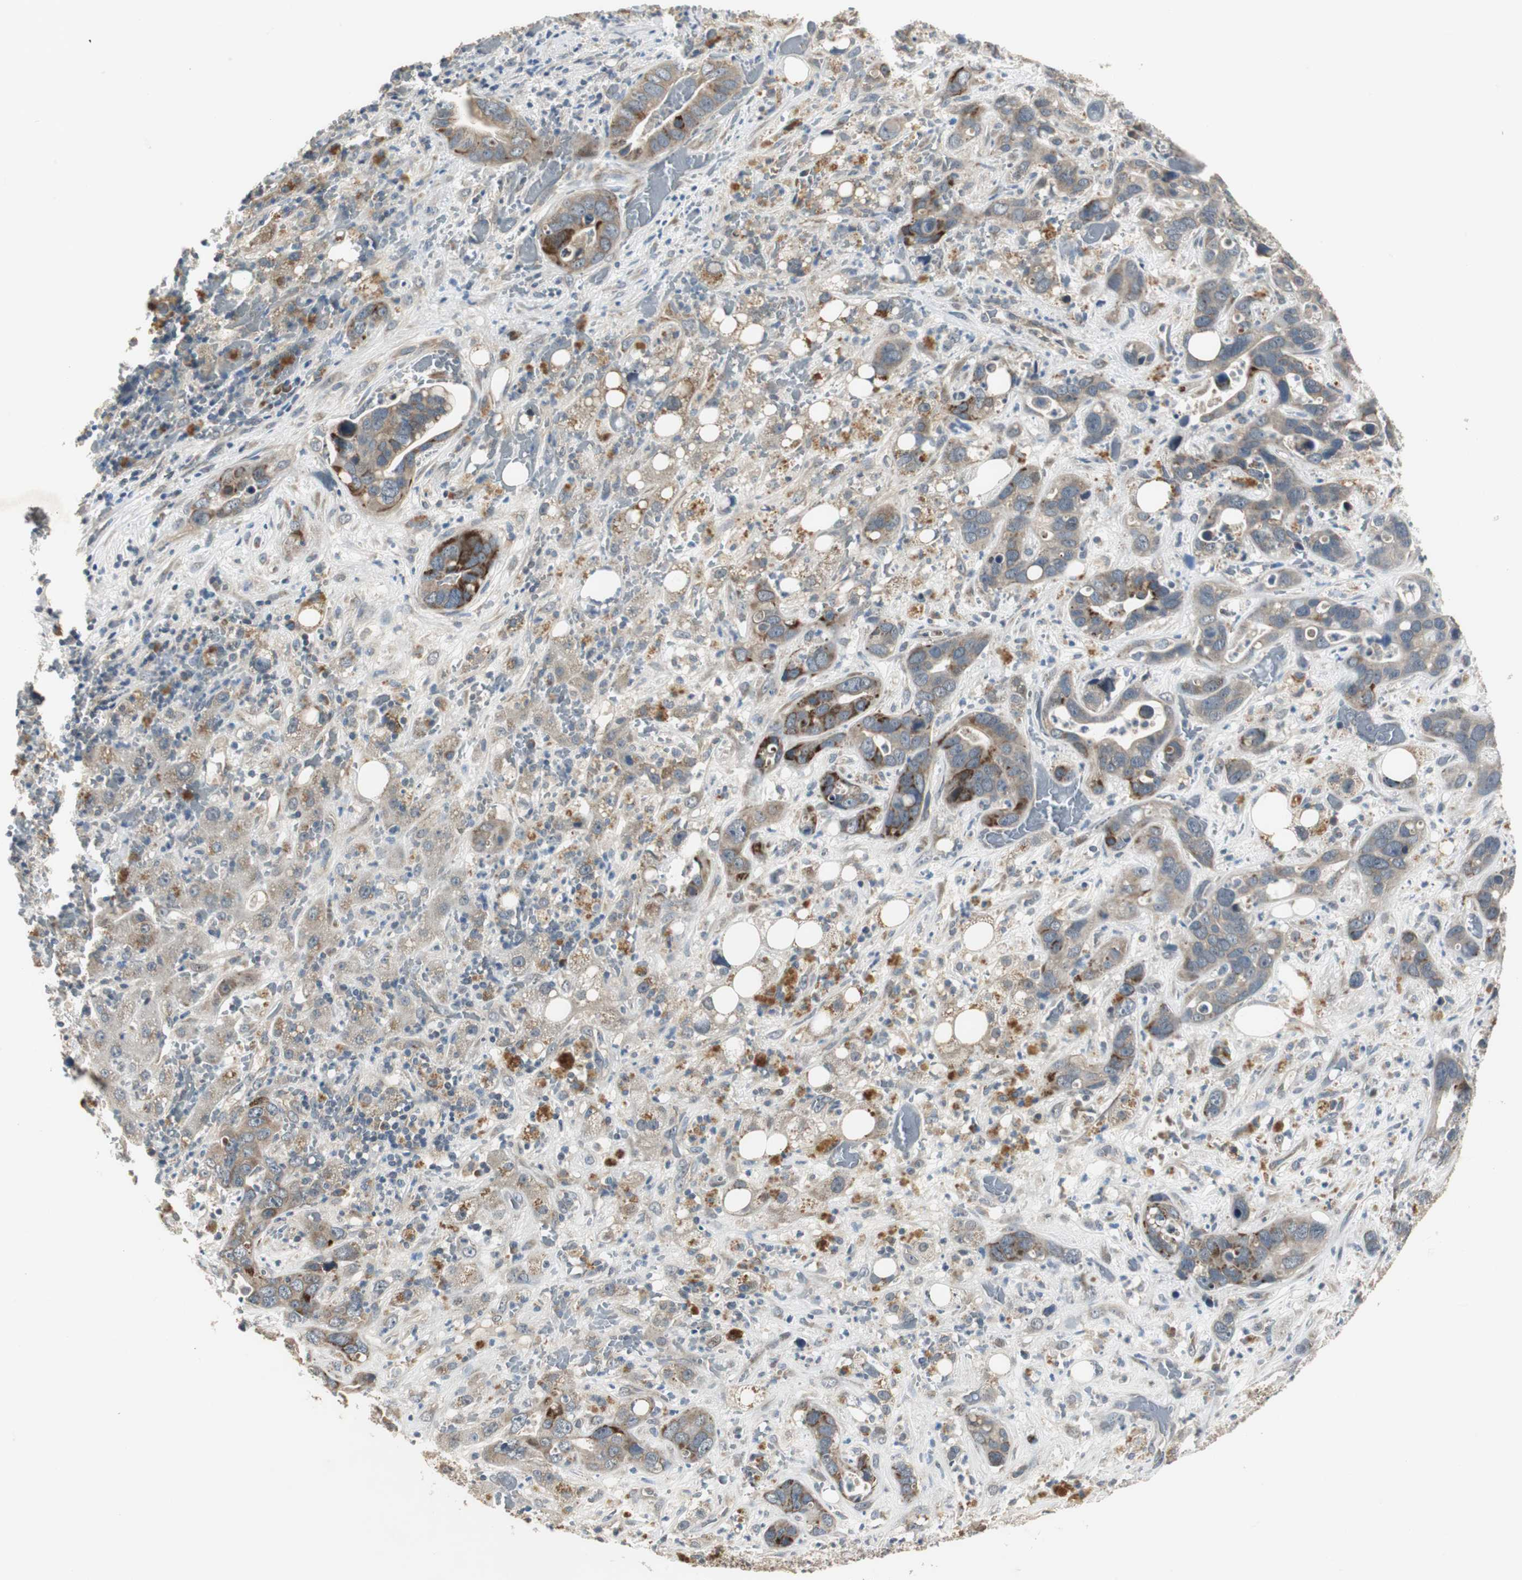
{"staining": {"intensity": "strong", "quantity": "25%-75%", "location": "cytoplasmic/membranous"}, "tissue": "liver cancer", "cell_type": "Tumor cells", "image_type": "cancer", "snomed": [{"axis": "morphology", "description": "Cholangiocarcinoma"}, {"axis": "topography", "description": "Liver"}], "caption": "Immunohistochemistry histopathology image of human liver cancer stained for a protein (brown), which demonstrates high levels of strong cytoplasmic/membranous expression in about 25%-75% of tumor cells.", "gene": "MYT1", "patient": {"sex": "female", "age": 65}}